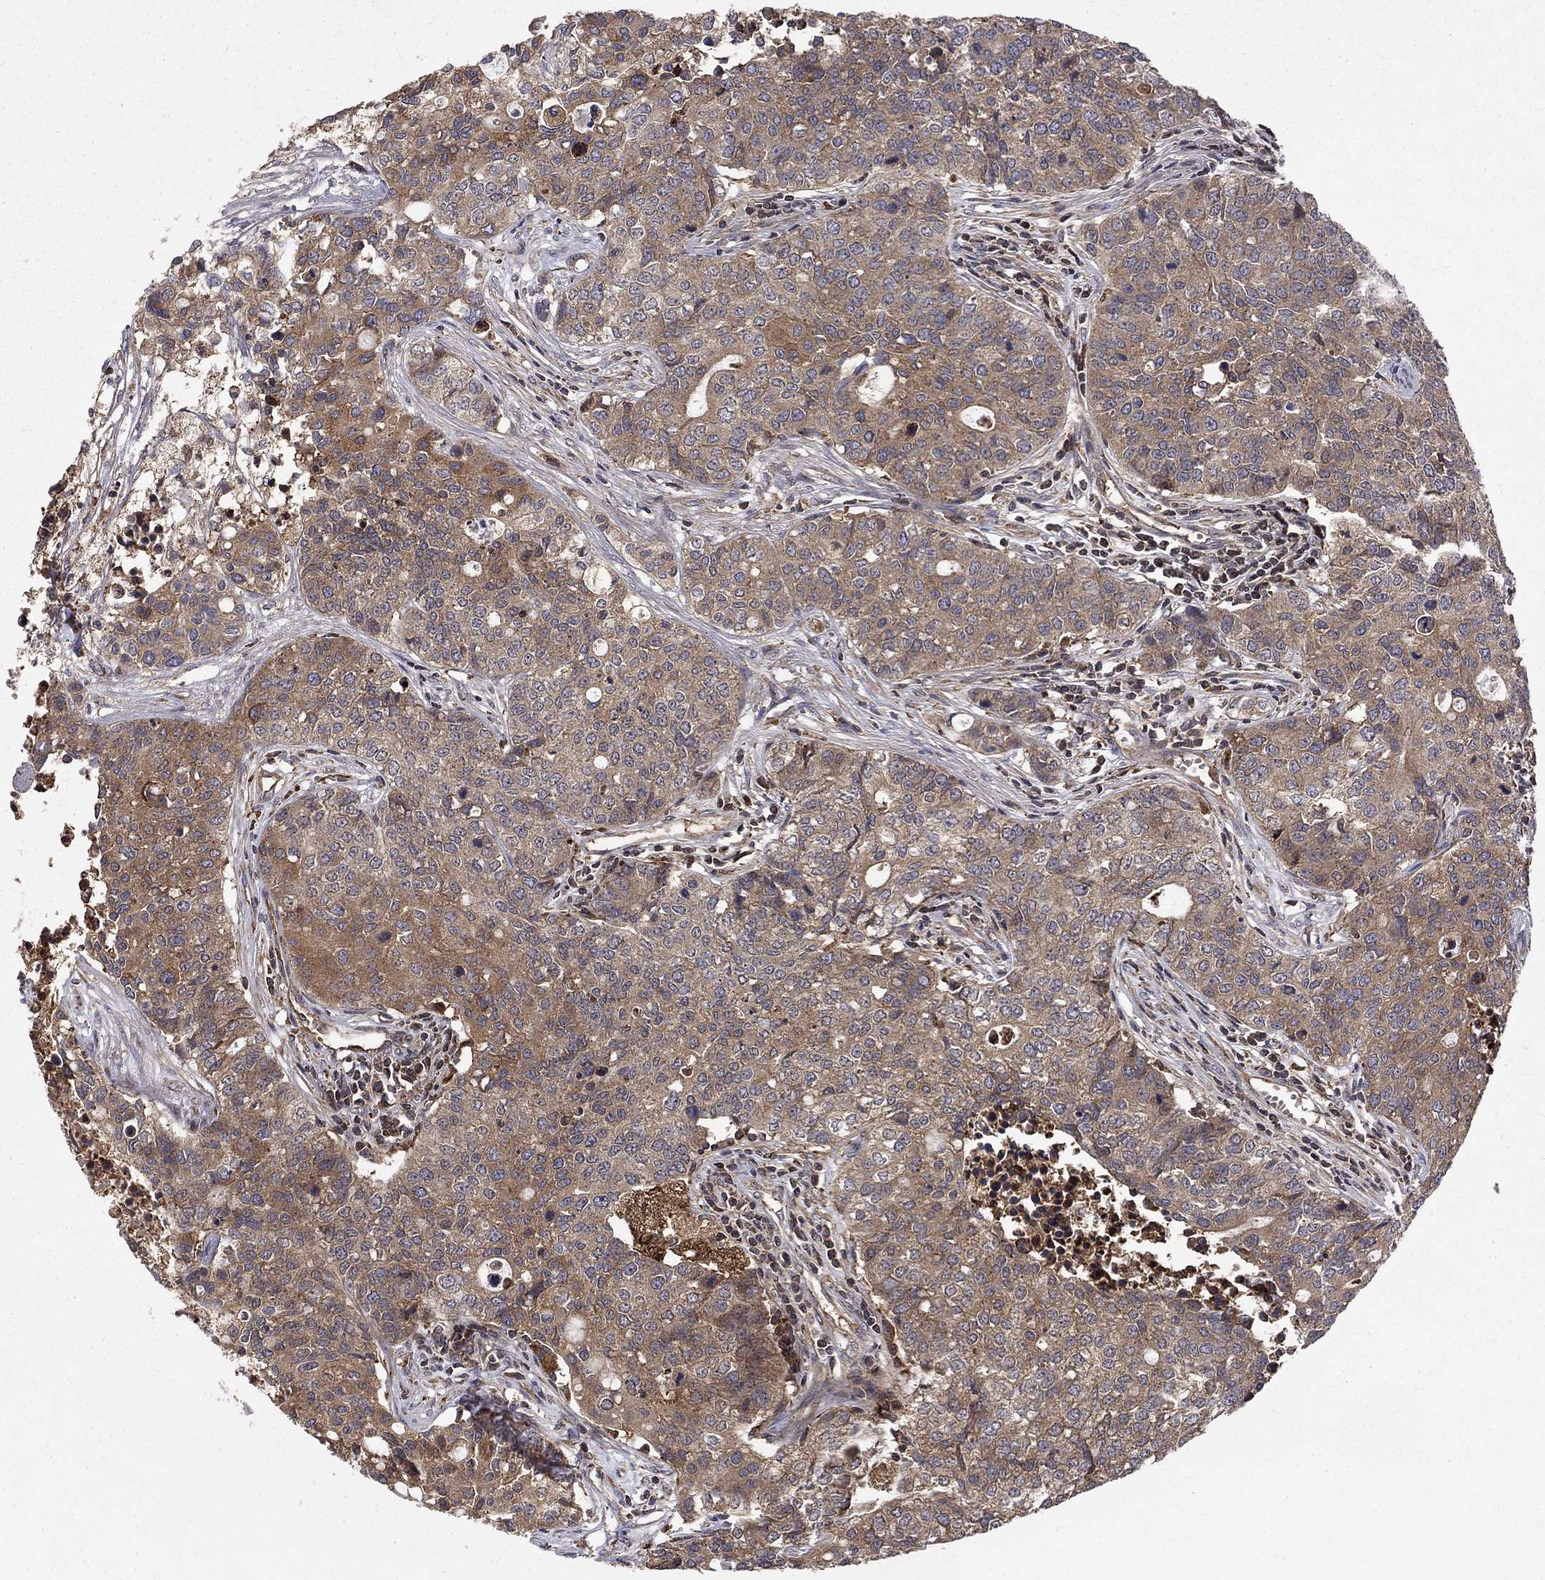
{"staining": {"intensity": "moderate", "quantity": "<25%", "location": "cytoplasmic/membranous"}, "tissue": "carcinoid", "cell_type": "Tumor cells", "image_type": "cancer", "snomed": [{"axis": "morphology", "description": "Carcinoid, malignant, NOS"}, {"axis": "topography", "description": "Colon"}], "caption": "Carcinoid (malignant) tissue demonstrates moderate cytoplasmic/membranous positivity in about <25% of tumor cells, visualized by immunohistochemistry. Immunohistochemistry (ihc) stains the protein in brown and the nuclei are stained blue.", "gene": "BABAM2", "patient": {"sex": "male", "age": 81}}